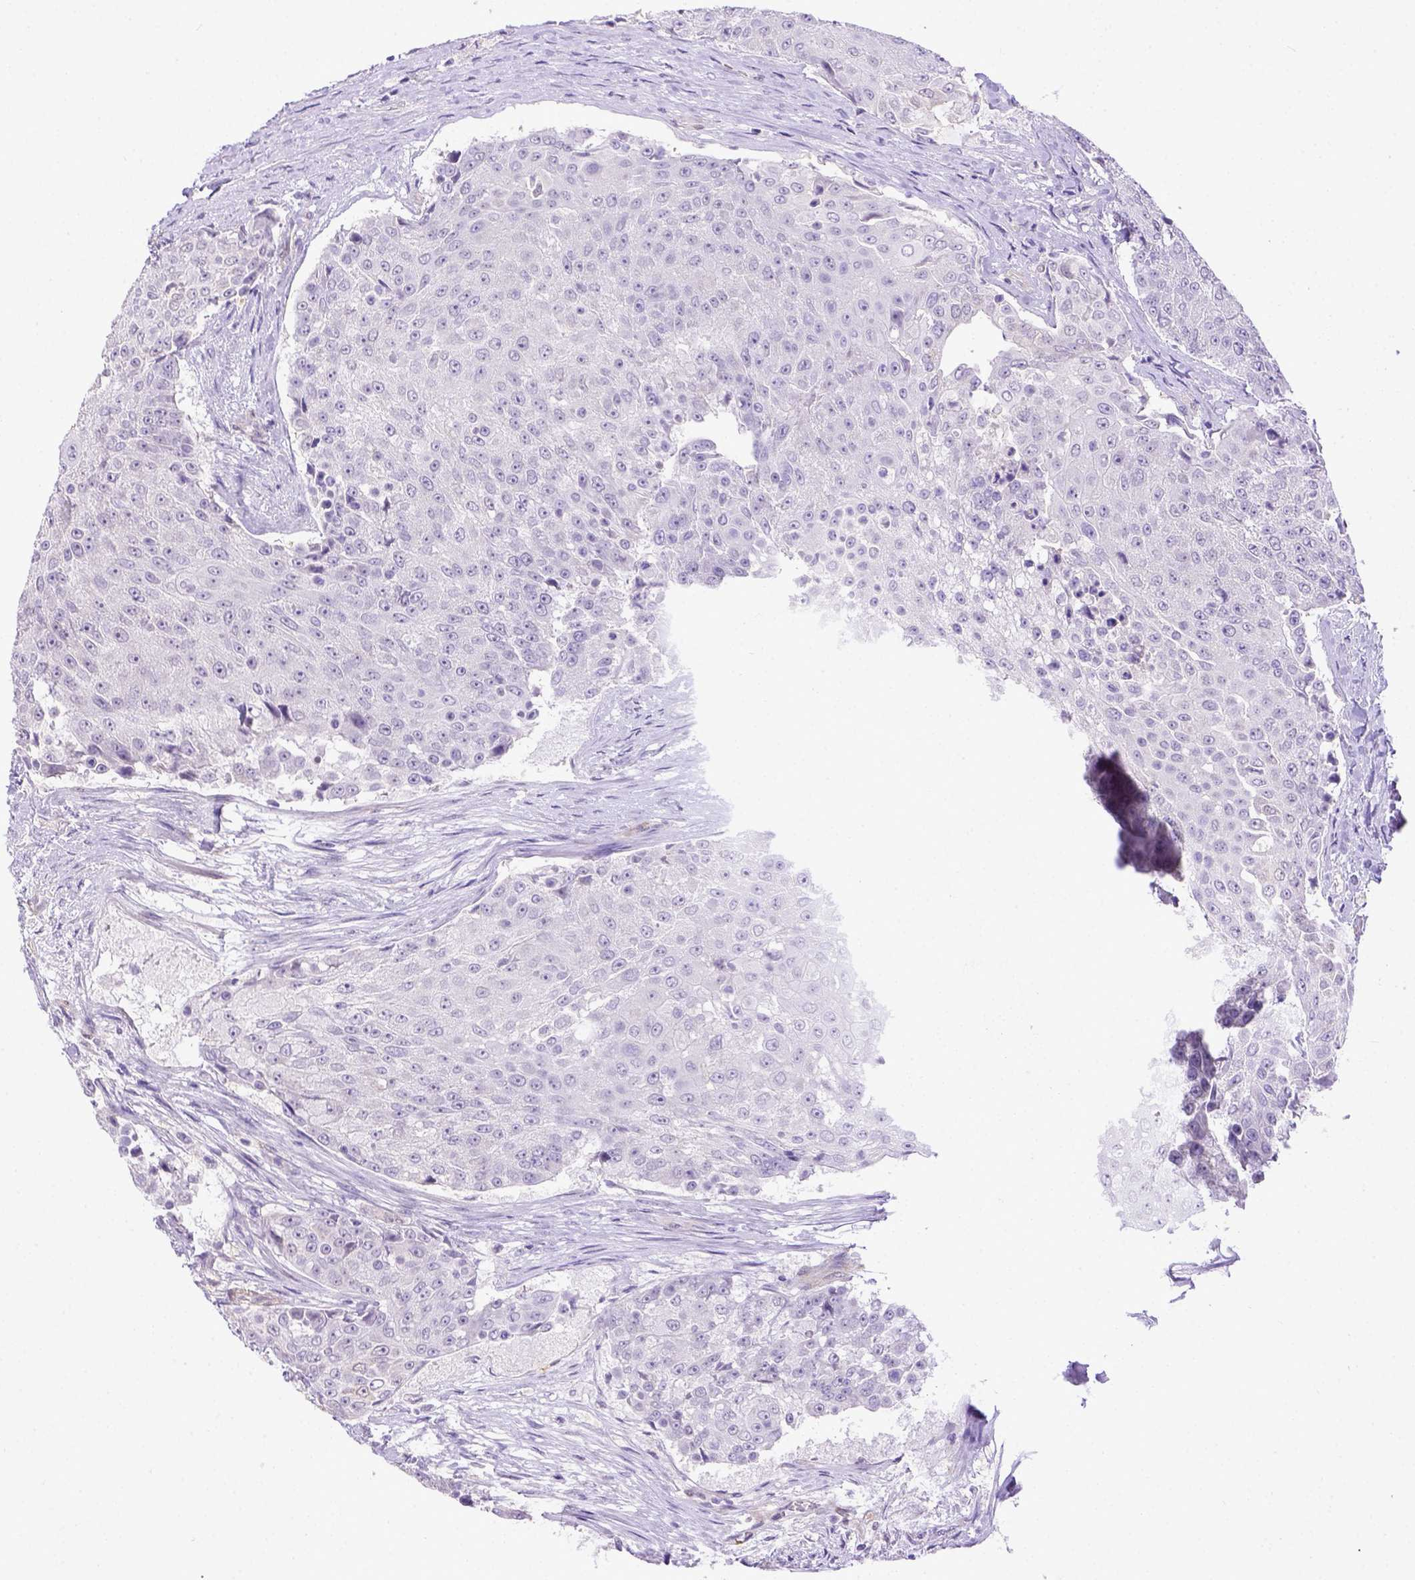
{"staining": {"intensity": "negative", "quantity": "none", "location": "none"}, "tissue": "urothelial cancer", "cell_type": "Tumor cells", "image_type": "cancer", "snomed": [{"axis": "morphology", "description": "Urothelial carcinoma, High grade"}, {"axis": "topography", "description": "Urinary bladder"}], "caption": "High-grade urothelial carcinoma was stained to show a protein in brown. There is no significant staining in tumor cells.", "gene": "BTN1A1", "patient": {"sex": "female", "age": 63}}